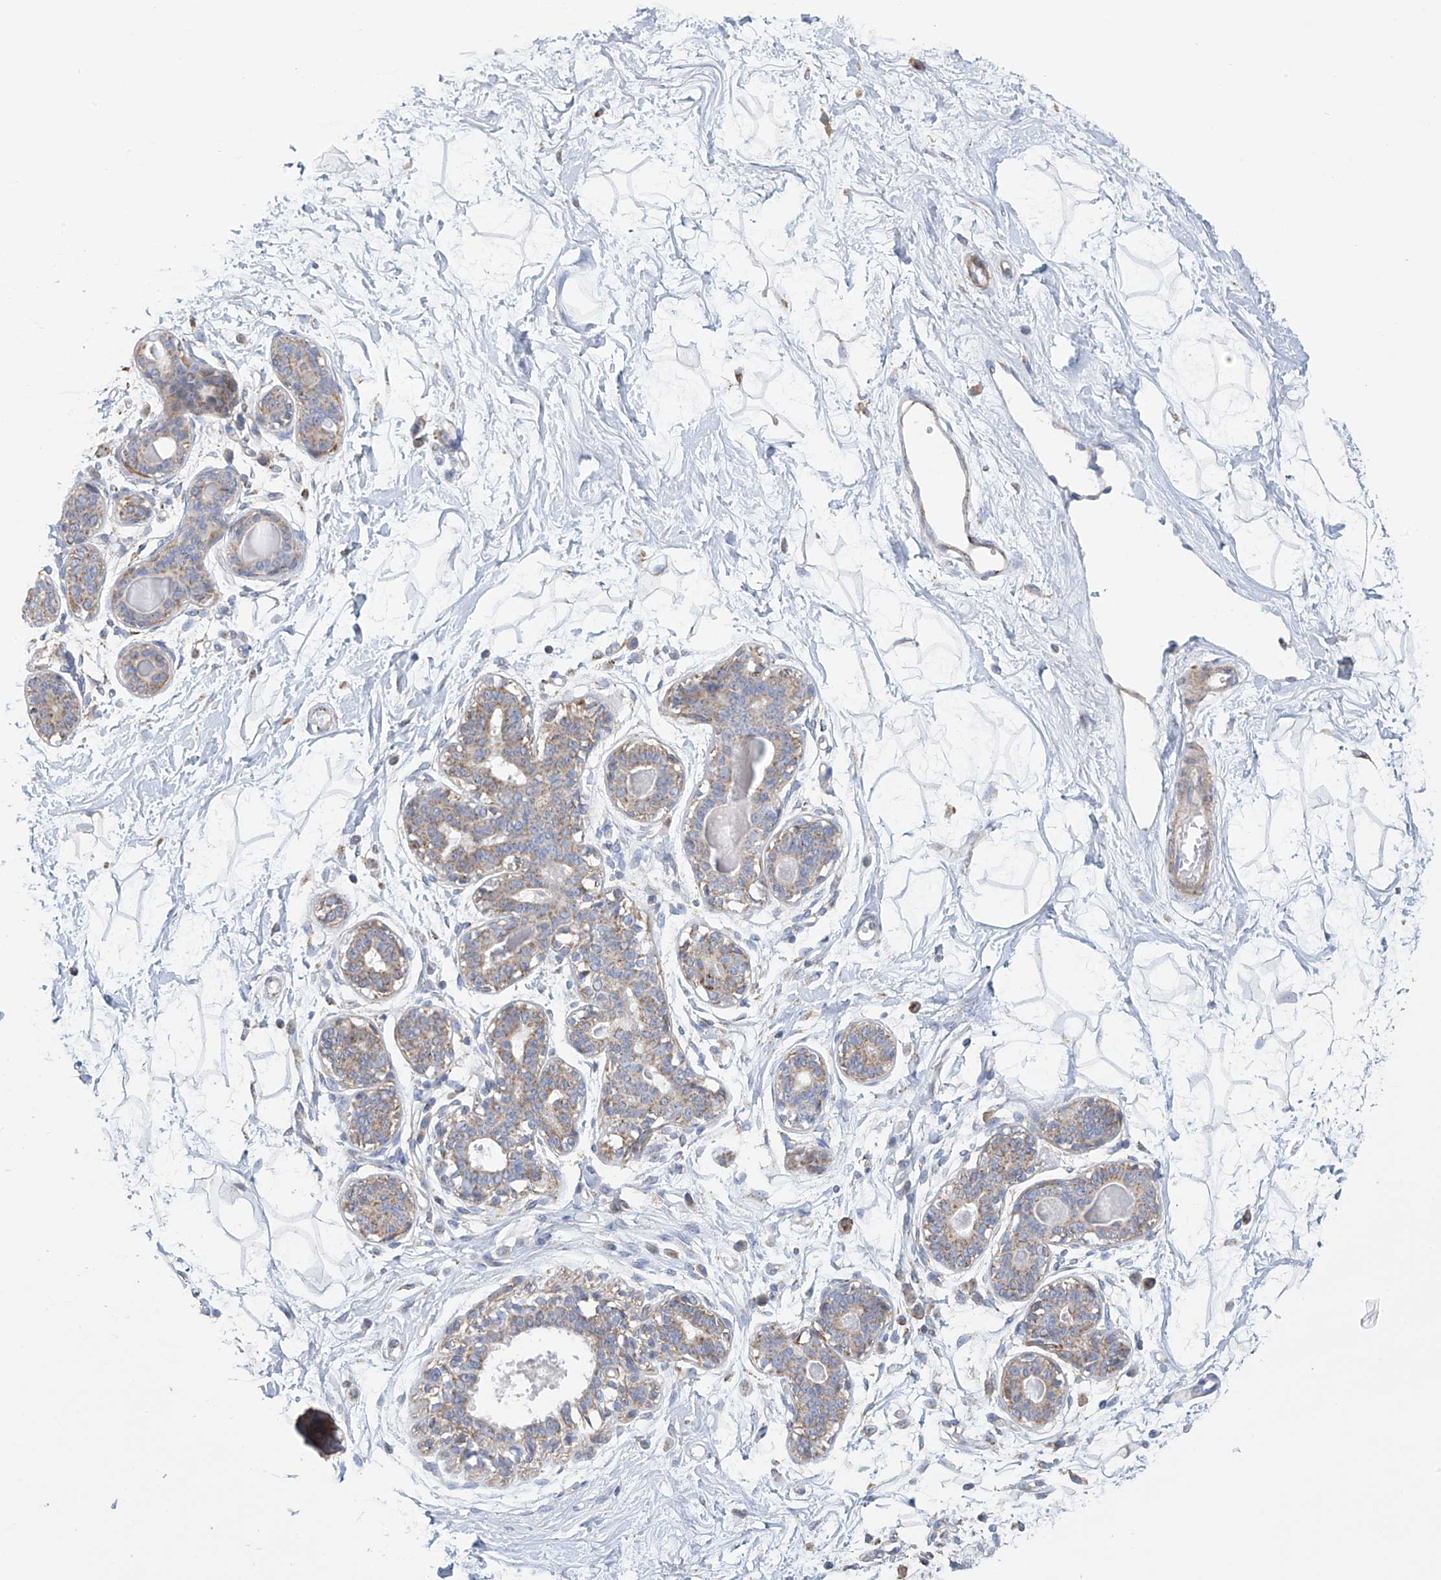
{"staining": {"intensity": "negative", "quantity": "none", "location": "none"}, "tissue": "breast", "cell_type": "Adipocytes", "image_type": "normal", "snomed": [{"axis": "morphology", "description": "Normal tissue, NOS"}, {"axis": "topography", "description": "Breast"}], "caption": "Adipocytes show no significant expression in normal breast. (DAB (3,3'-diaminobenzidine) IHC, high magnification).", "gene": "ITM2B", "patient": {"sex": "female", "age": 45}}